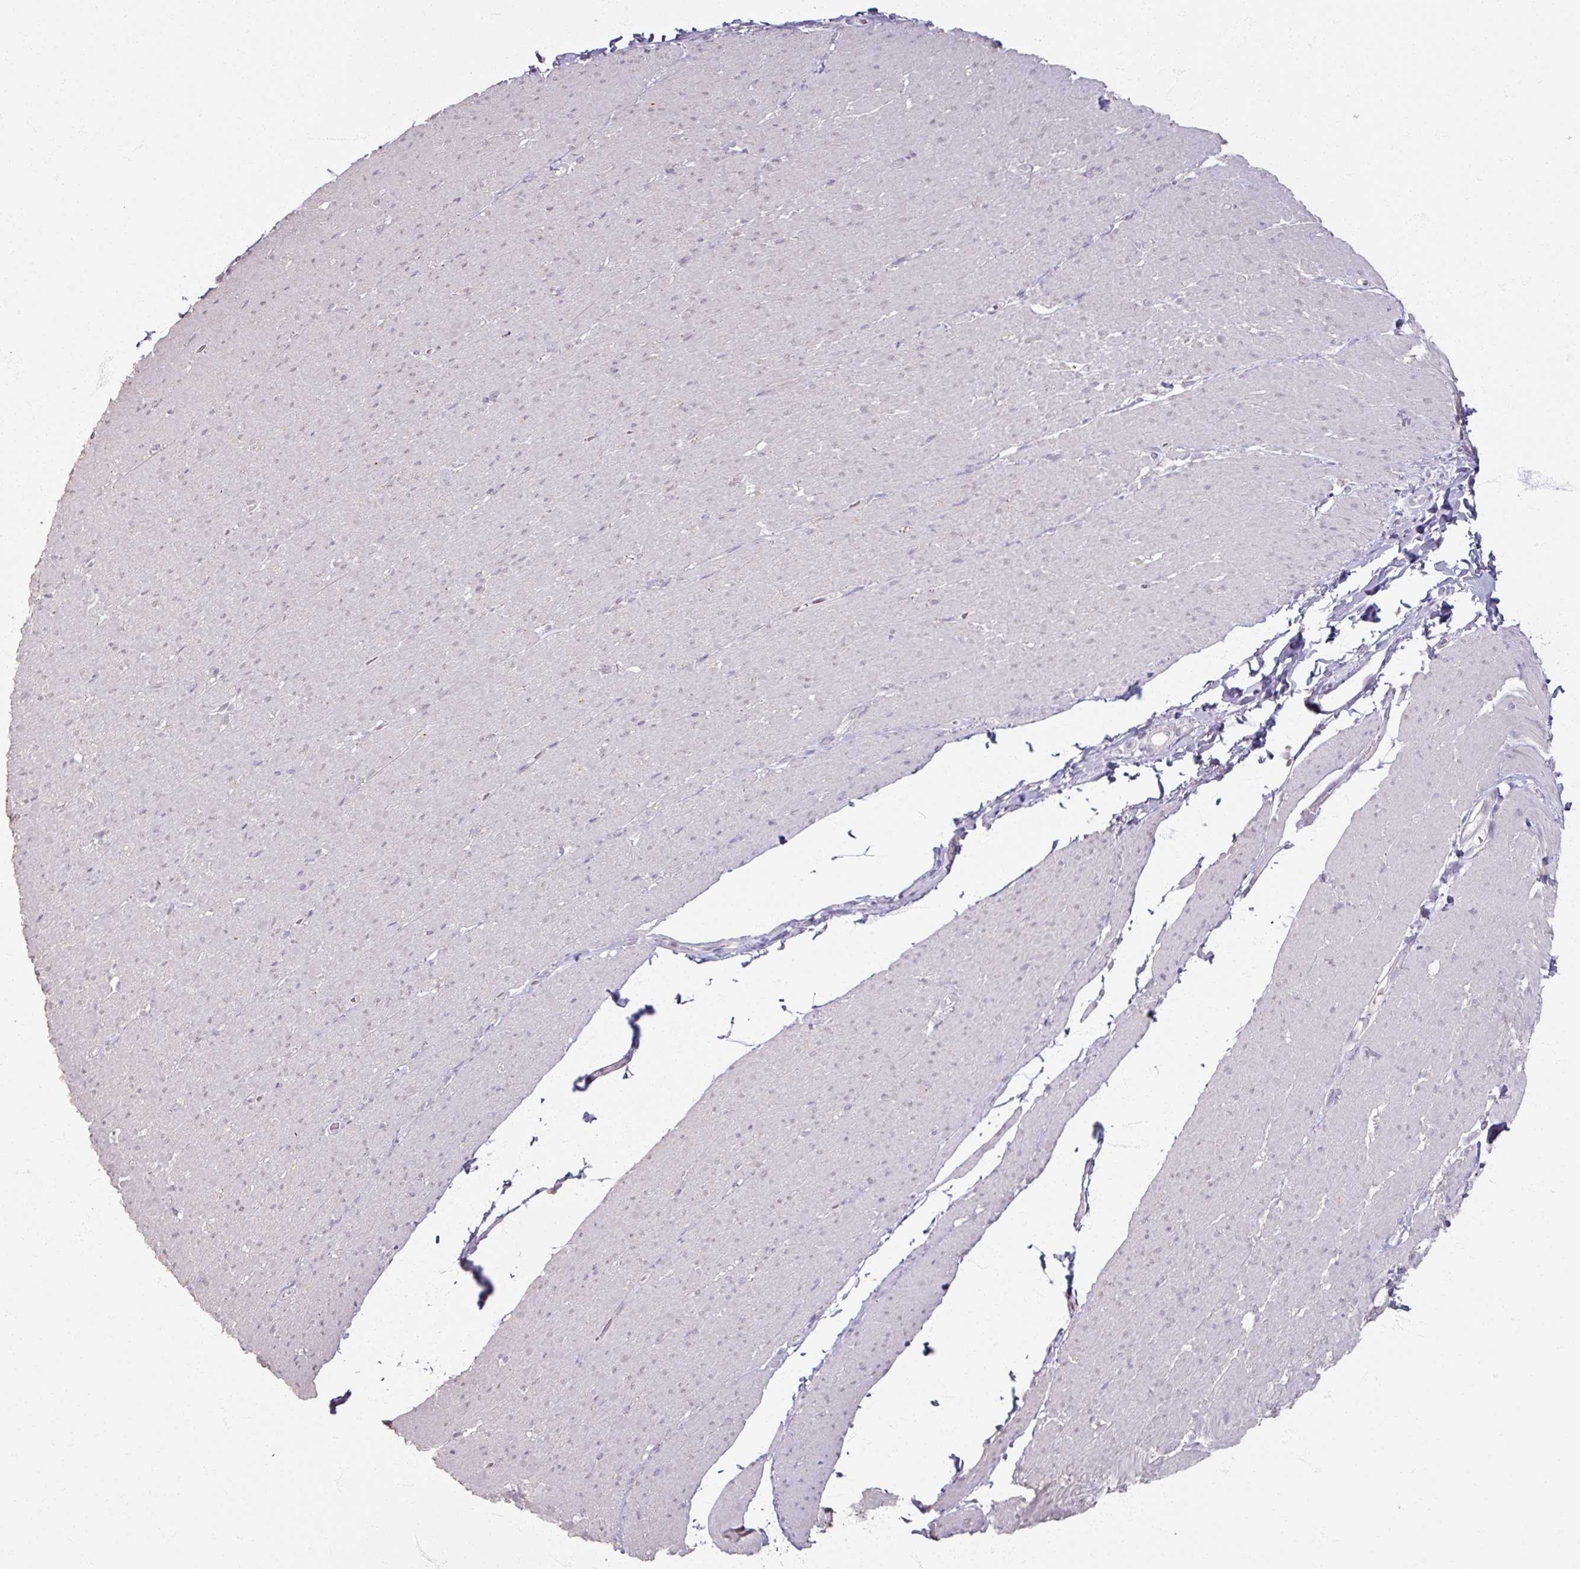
{"staining": {"intensity": "negative", "quantity": "none", "location": "none"}, "tissue": "smooth muscle", "cell_type": "Smooth muscle cells", "image_type": "normal", "snomed": [{"axis": "morphology", "description": "Normal tissue, NOS"}, {"axis": "topography", "description": "Smooth muscle"}, {"axis": "topography", "description": "Rectum"}], "caption": "Immunohistochemical staining of benign smooth muscle exhibits no significant expression in smooth muscle cells. (DAB (3,3'-diaminobenzidine) IHC visualized using brightfield microscopy, high magnification).", "gene": "SOX11", "patient": {"sex": "male", "age": 53}}